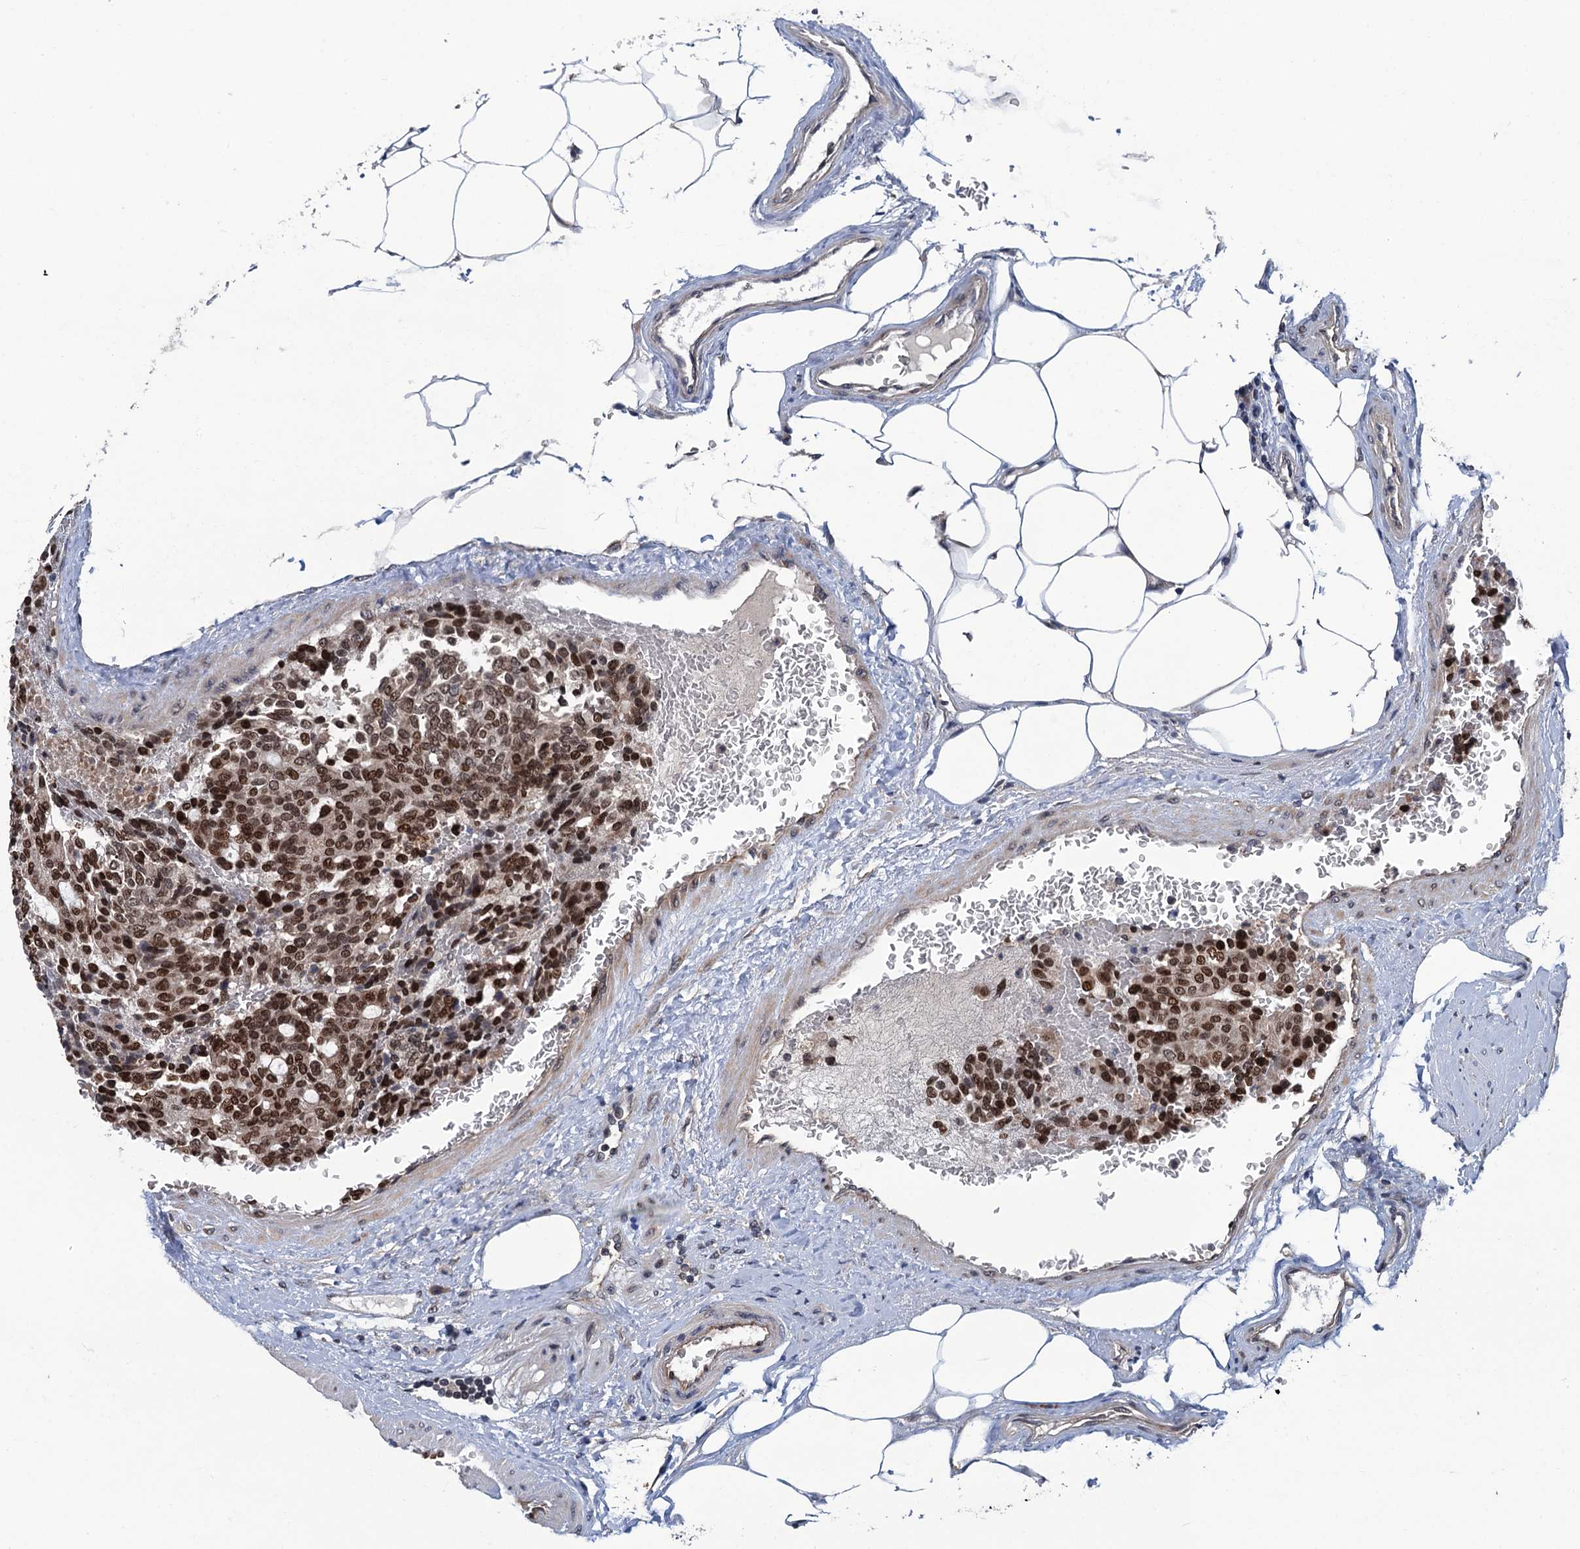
{"staining": {"intensity": "strong", "quantity": ">75%", "location": "nuclear"}, "tissue": "carcinoid", "cell_type": "Tumor cells", "image_type": "cancer", "snomed": [{"axis": "morphology", "description": "Carcinoid, malignant, NOS"}, {"axis": "topography", "description": "Pancreas"}], "caption": "A brown stain highlights strong nuclear positivity of a protein in human carcinoid tumor cells.", "gene": "RASSF4", "patient": {"sex": "female", "age": 54}}